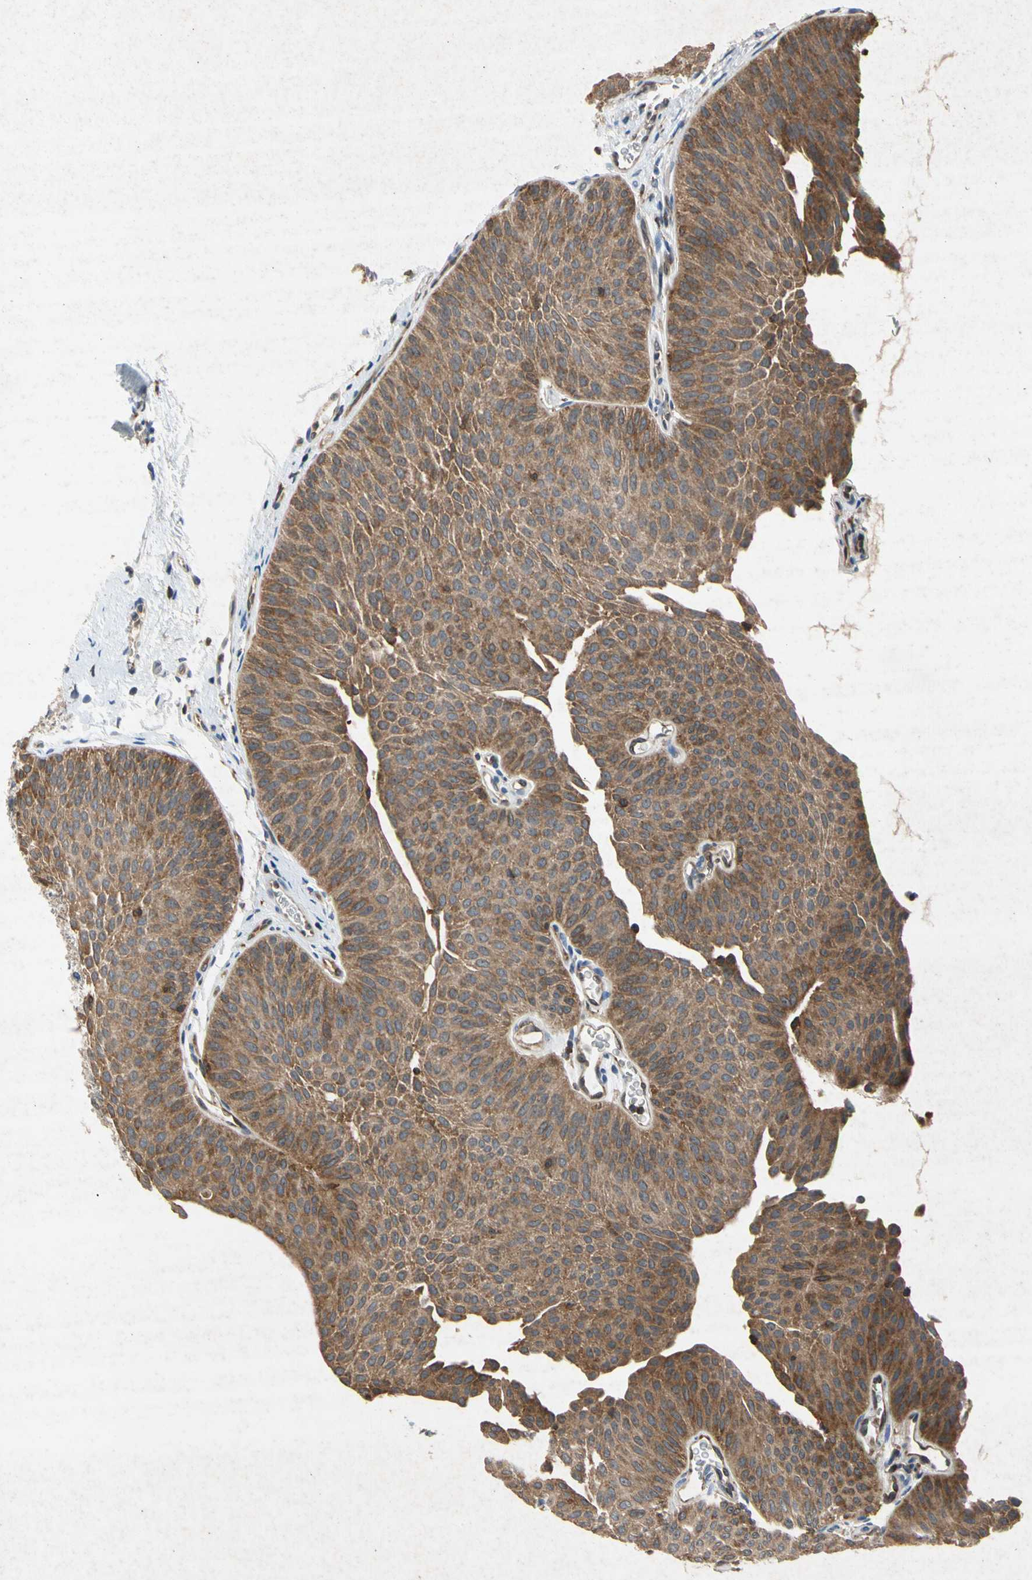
{"staining": {"intensity": "moderate", "quantity": ">75%", "location": "cytoplasmic/membranous"}, "tissue": "urothelial cancer", "cell_type": "Tumor cells", "image_type": "cancer", "snomed": [{"axis": "morphology", "description": "Urothelial carcinoma, Low grade"}, {"axis": "topography", "description": "Urinary bladder"}], "caption": "Urothelial cancer stained for a protein exhibits moderate cytoplasmic/membranous positivity in tumor cells.", "gene": "RPS6KA1", "patient": {"sex": "female", "age": 60}}